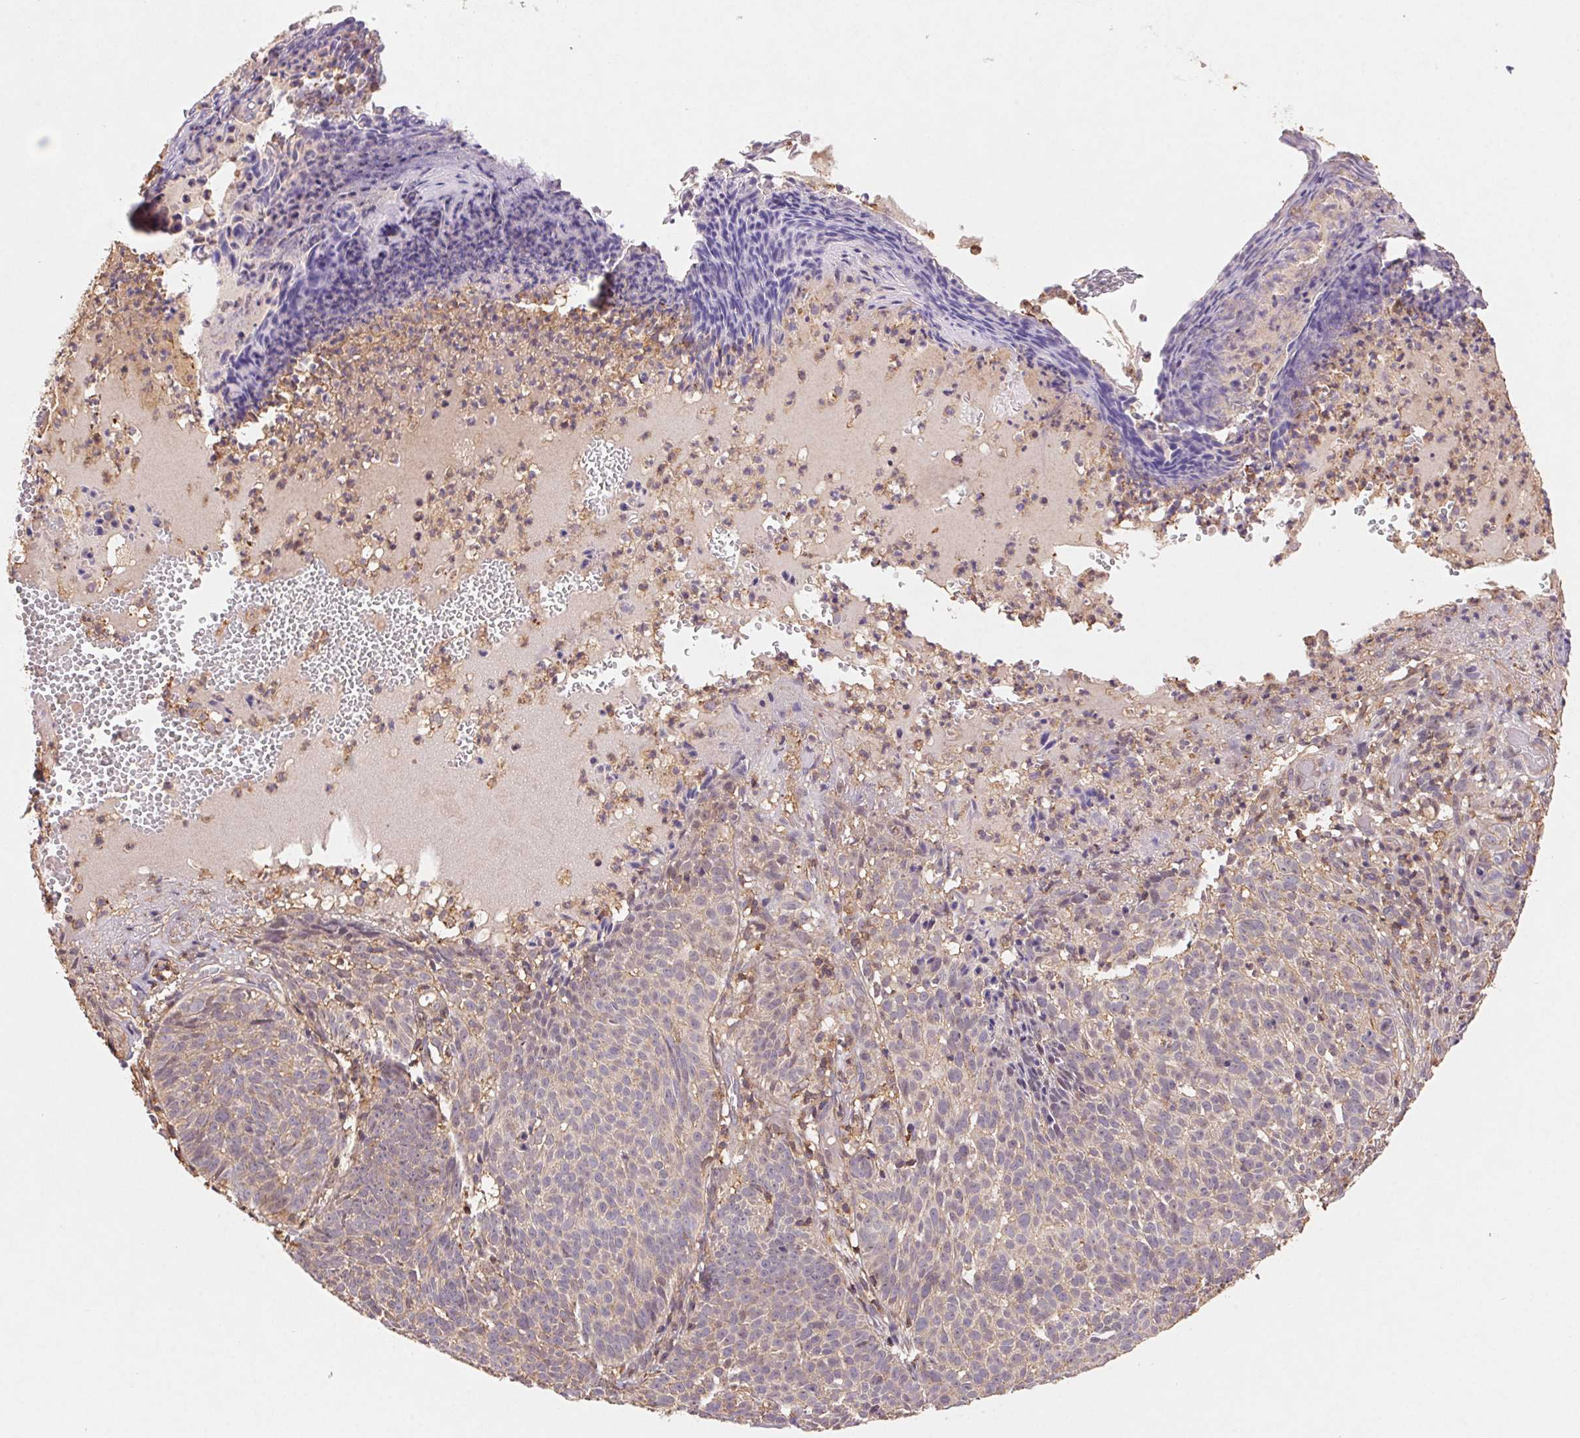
{"staining": {"intensity": "negative", "quantity": "none", "location": "none"}, "tissue": "skin cancer", "cell_type": "Tumor cells", "image_type": "cancer", "snomed": [{"axis": "morphology", "description": "Basal cell carcinoma"}, {"axis": "topography", "description": "Skin"}], "caption": "Tumor cells are negative for brown protein staining in skin basal cell carcinoma.", "gene": "ATG10", "patient": {"sex": "male", "age": 90}}